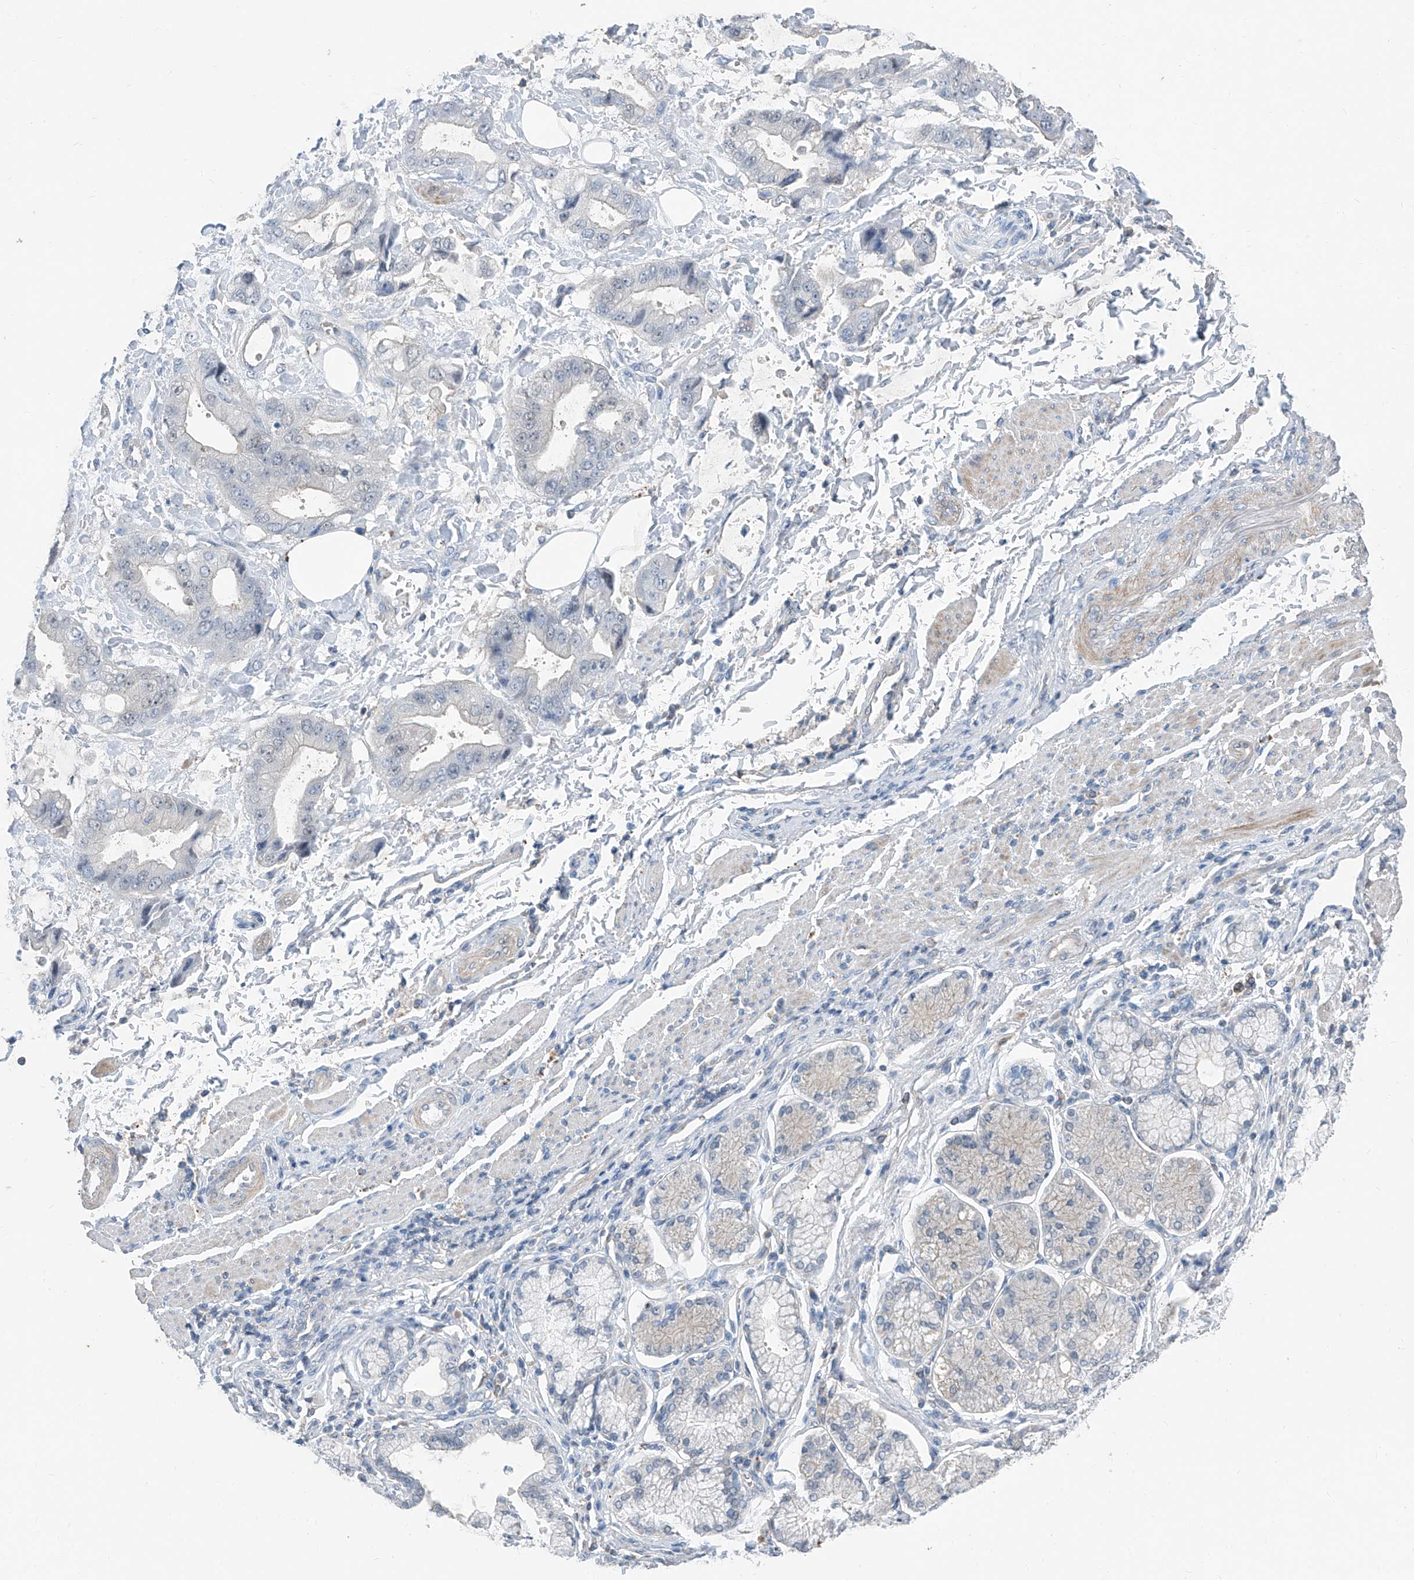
{"staining": {"intensity": "negative", "quantity": "none", "location": "none"}, "tissue": "stomach cancer", "cell_type": "Tumor cells", "image_type": "cancer", "snomed": [{"axis": "morphology", "description": "Adenocarcinoma, NOS"}, {"axis": "topography", "description": "Stomach"}], "caption": "This is an IHC histopathology image of human stomach adenocarcinoma. There is no expression in tumor cells.", "gene": "ANKRD34A", "patient": {"sex": "male", "age": 62}}